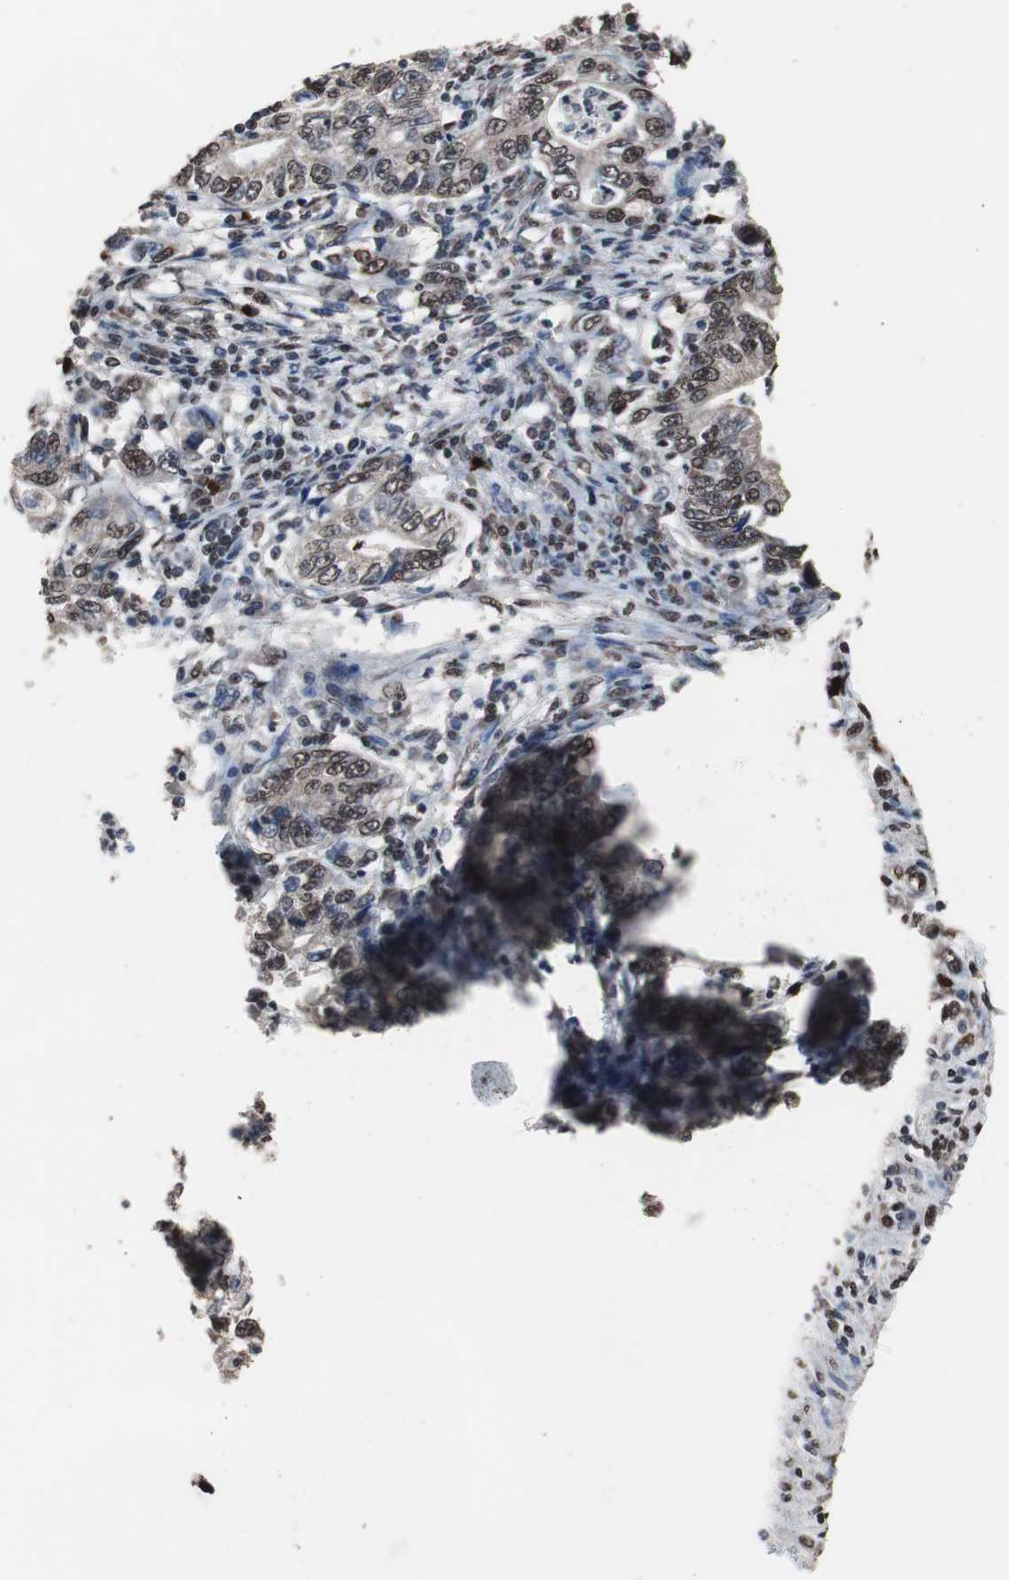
{"staining": {"intensity": "moderate", "quantity": "25%-75%", "location": "nuclear"}, "tissue": "stomach cancer", "cell_type": "Tumor cells", "image_type": "cancer", "snomed": [{"axis": "morphology", "description": "Adenocarcinoma, NOS"}, {"axis": "topography", "description": "Stomach, lower"}], "caption": "A medium amount of moderate nuclear expression is identified in about 25%-75% of tumor cells in stomach cancer tissue.", "gene": "MED27", "patient": {"sex": "female", "age": 72}}